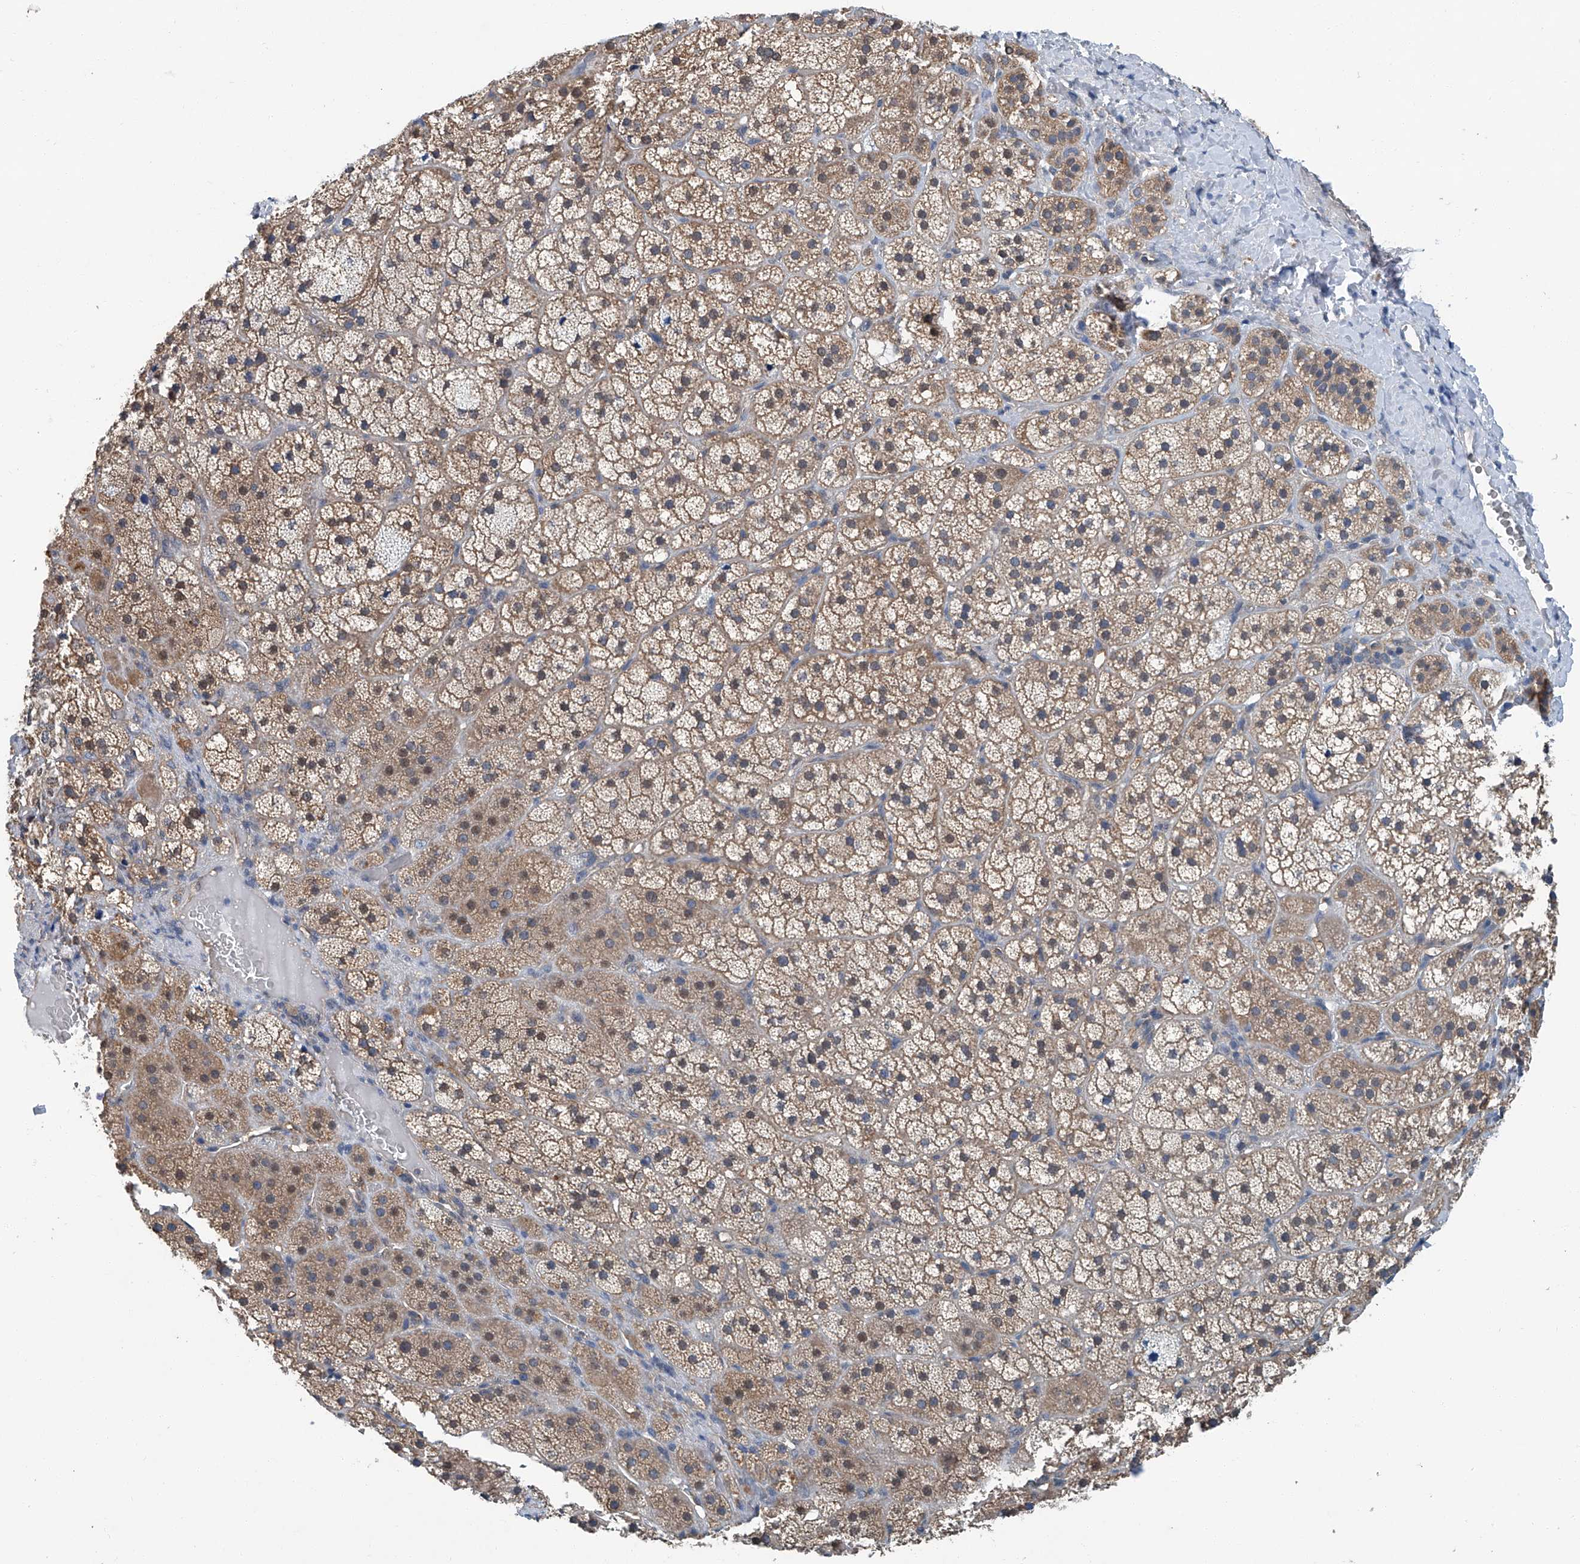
{"staining": {"intensity": "weak", "quantity": ">75%", "location": "cytoplasmic/membranous"}, "tissue": "adrenal gland", "cell_type": "Glandular cells", "image_type": "normal", "snomed": [{"axis": "morphology", "description": "Normal tissue, NOS"}, {"axis": "topography", "description": "Adrenal gland"}], "caption": "Immunohistochemical staining of benign adrenal gland demonstrates low levels of weak cytoplasmic/membranous staining in approximately >75% of glandular cells.", "gene": "CLK1", "patient": {"sex": "female", "age": 44}}